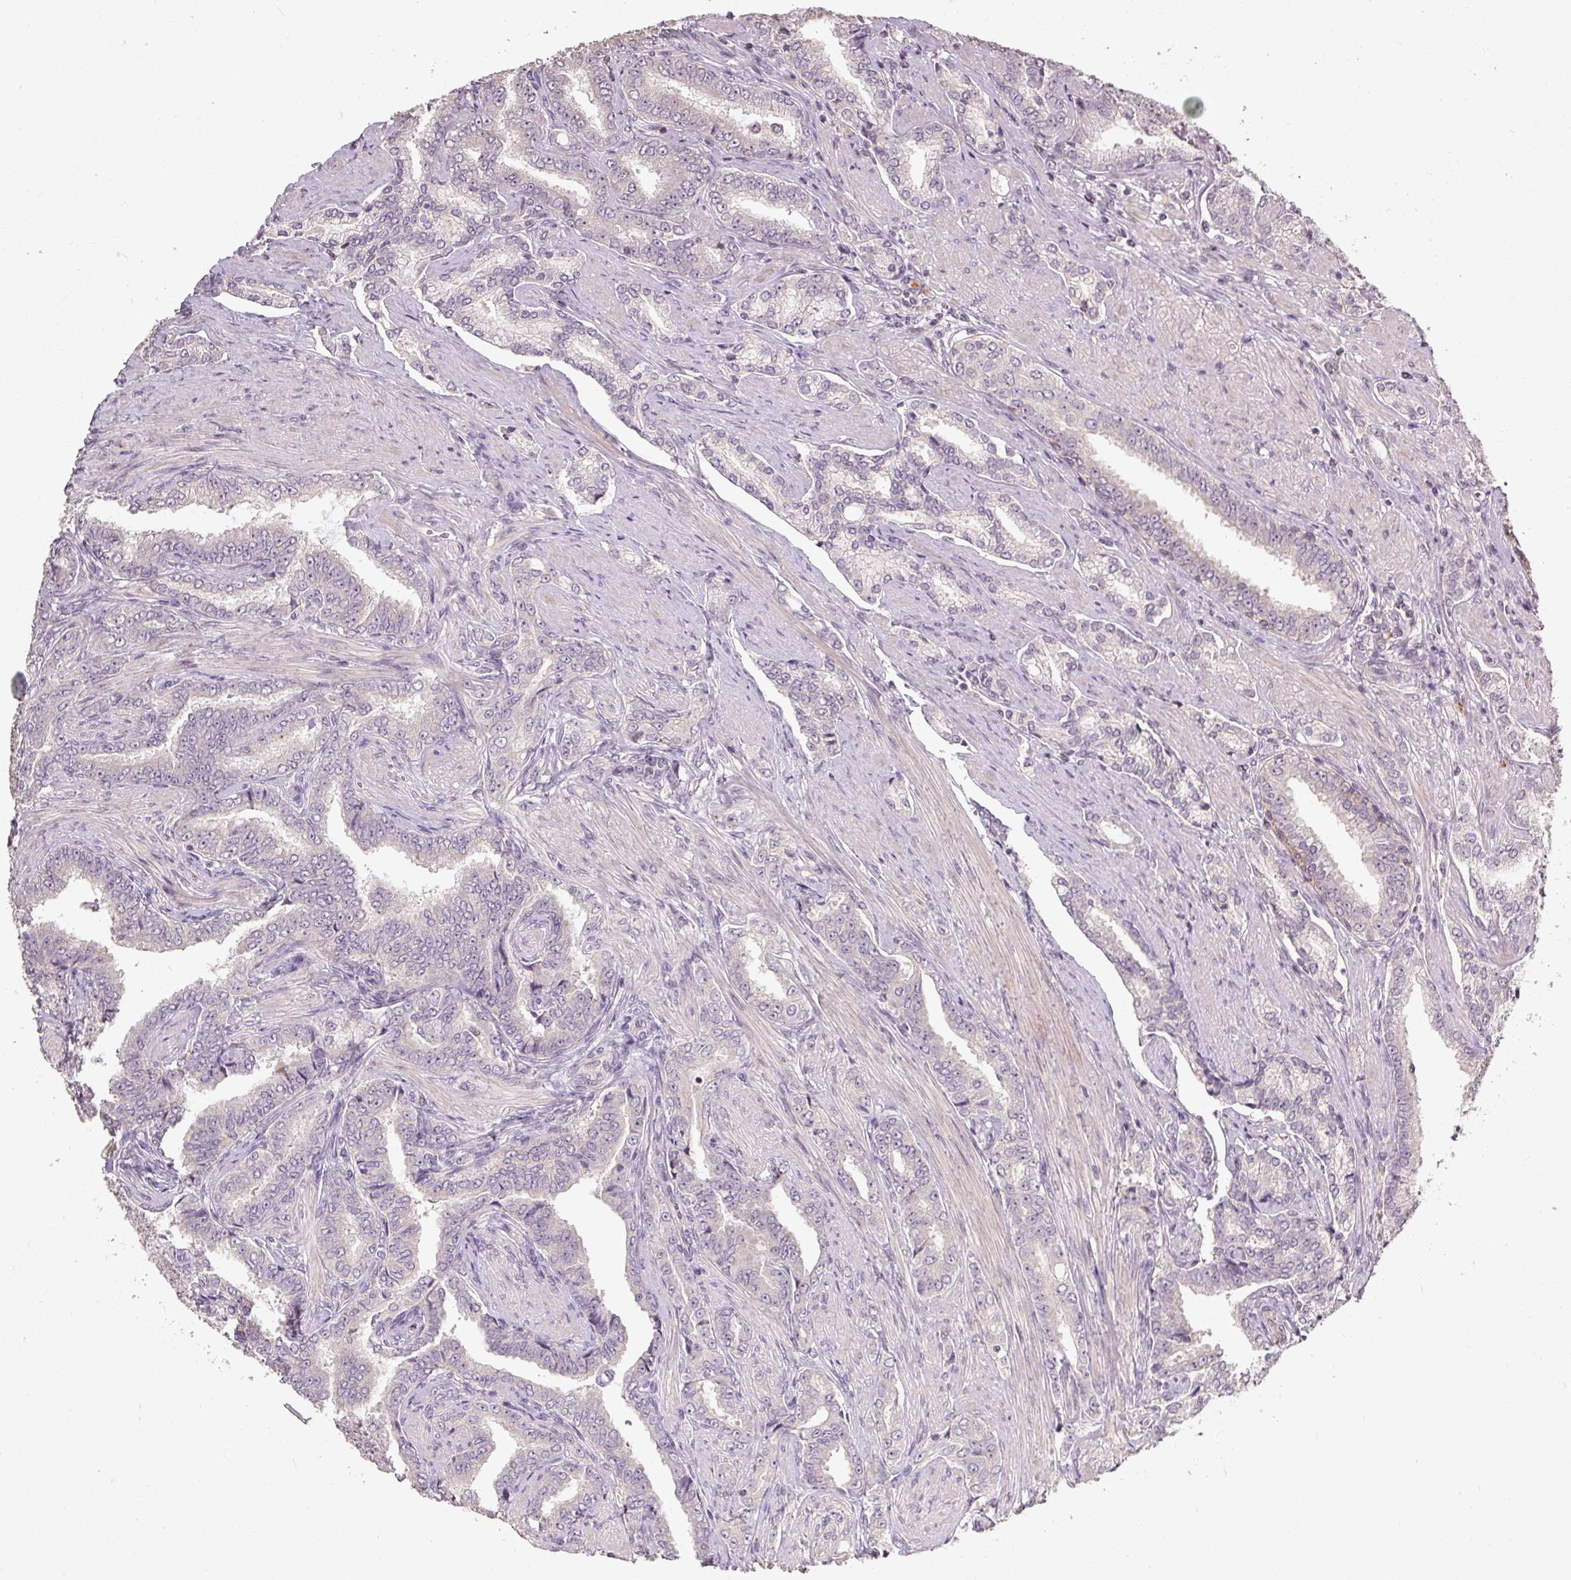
{"staining": {"intensity": "negative", "quantity": "none", "location": "none"}, "tissue": "prostate cancer", "cell_type": "Tumor cells", "image_type": "cancer", "snomed": [{"axis": "morphology", "description": "Adenocarcinoma, High grade"}, {"axis": "topography", "description": "Prostate"}], "caption": "The image shows no significant expression in tumor cells of prostate high-grade adenocarcinoma.", "gene": "CFAP65", "patient": {"sex": "male", "age": 72}}